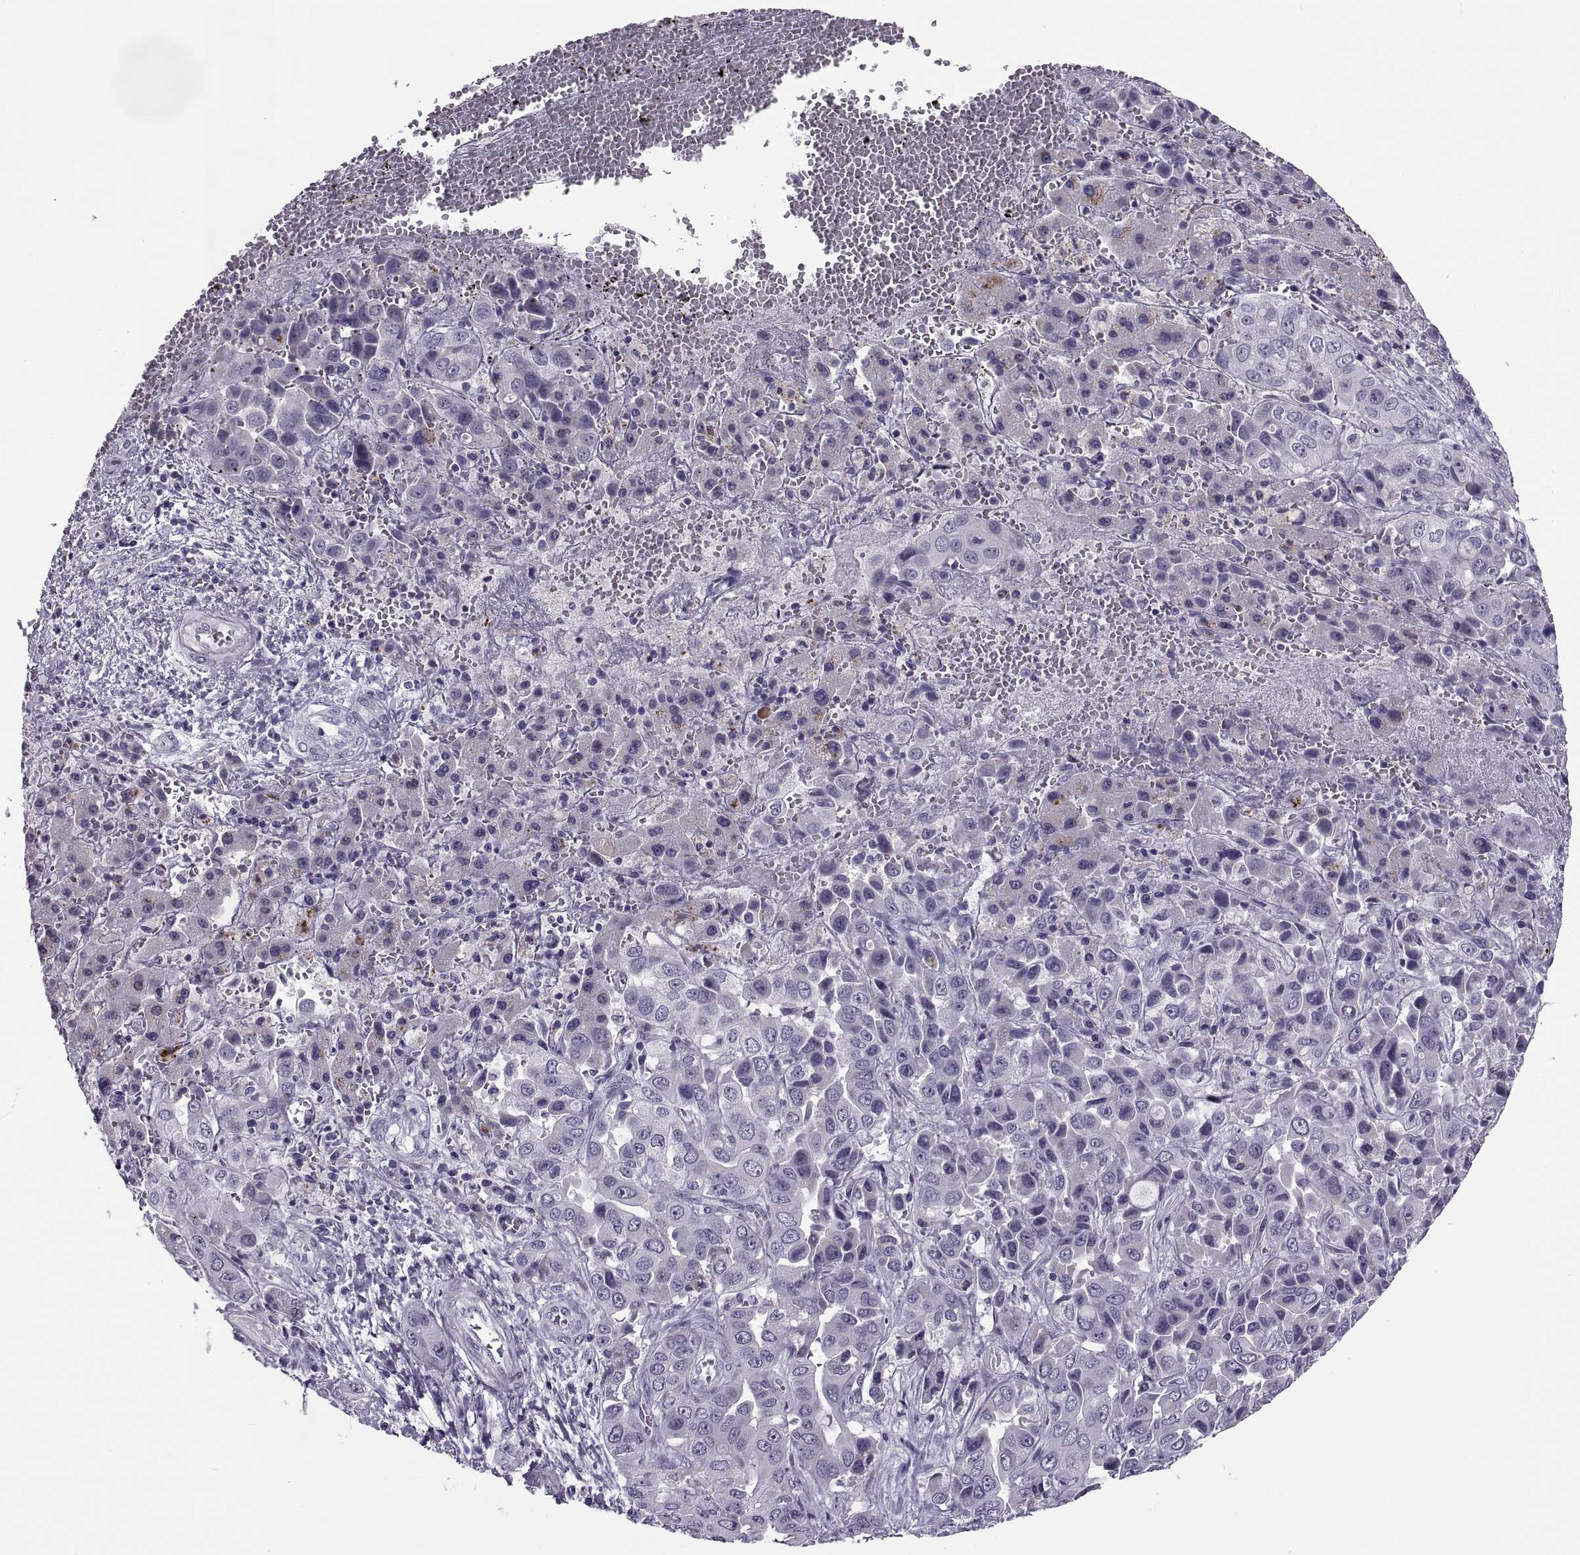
{"staining": {"intensity": "negative", "quantity": "none", "location": "none"}, "tissue": "liver cancer", "cell_type": "Tumor cells", "image_type": "cancer", "snomed": [{"axis": "morphology", "description": "Cholangiocarcinoma"}, {"axis": "topography", "description": "Liver"}], "caption": "Cholangiocarcinoma (liver) was stained to show a protein in brown. There is no significant expression in tumor cells.", "gene": "MAGEB1", "patient": {"sex": "female", "age": 52}}